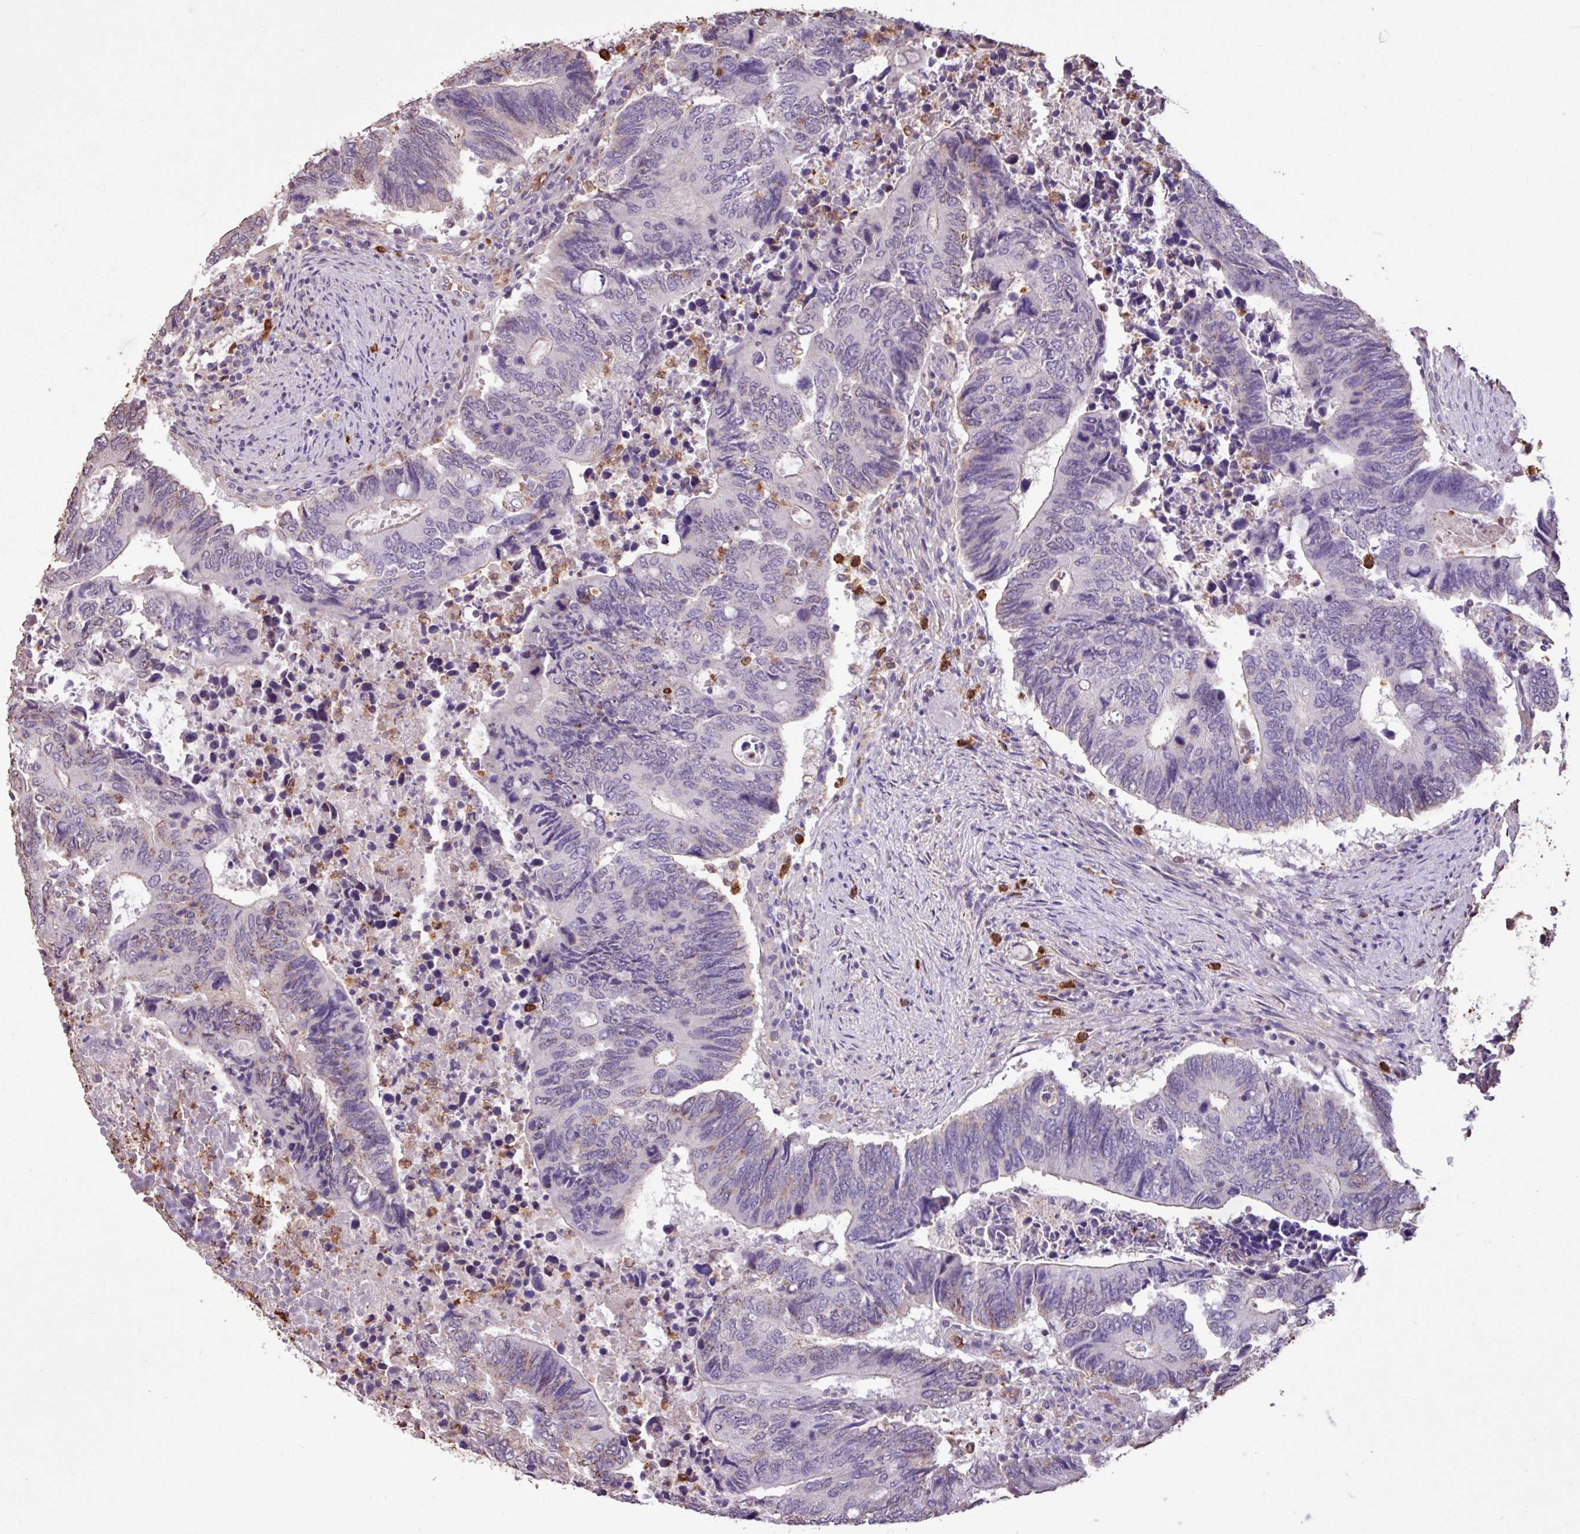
{"staining": {"intensity": "weak", "quantity": "<25%", "location": "cytoplasmic/membranous"}, "tissue": "colorectal cancer", "cell_type": "Tumor cells", "image_type": "cancer", "snomed": [{"axis": "morphology", "description": "Adenocarcinoma, NOS"}, {"axis": "topography", "description": "Colon"}], "caption": "This is an IHC photomicrograph of colorectal cancer (adenocarcinoma). There is no positivity in tumor cells.", "gene": "CHST11", "patient": {"sex": "male", "age": 87}}